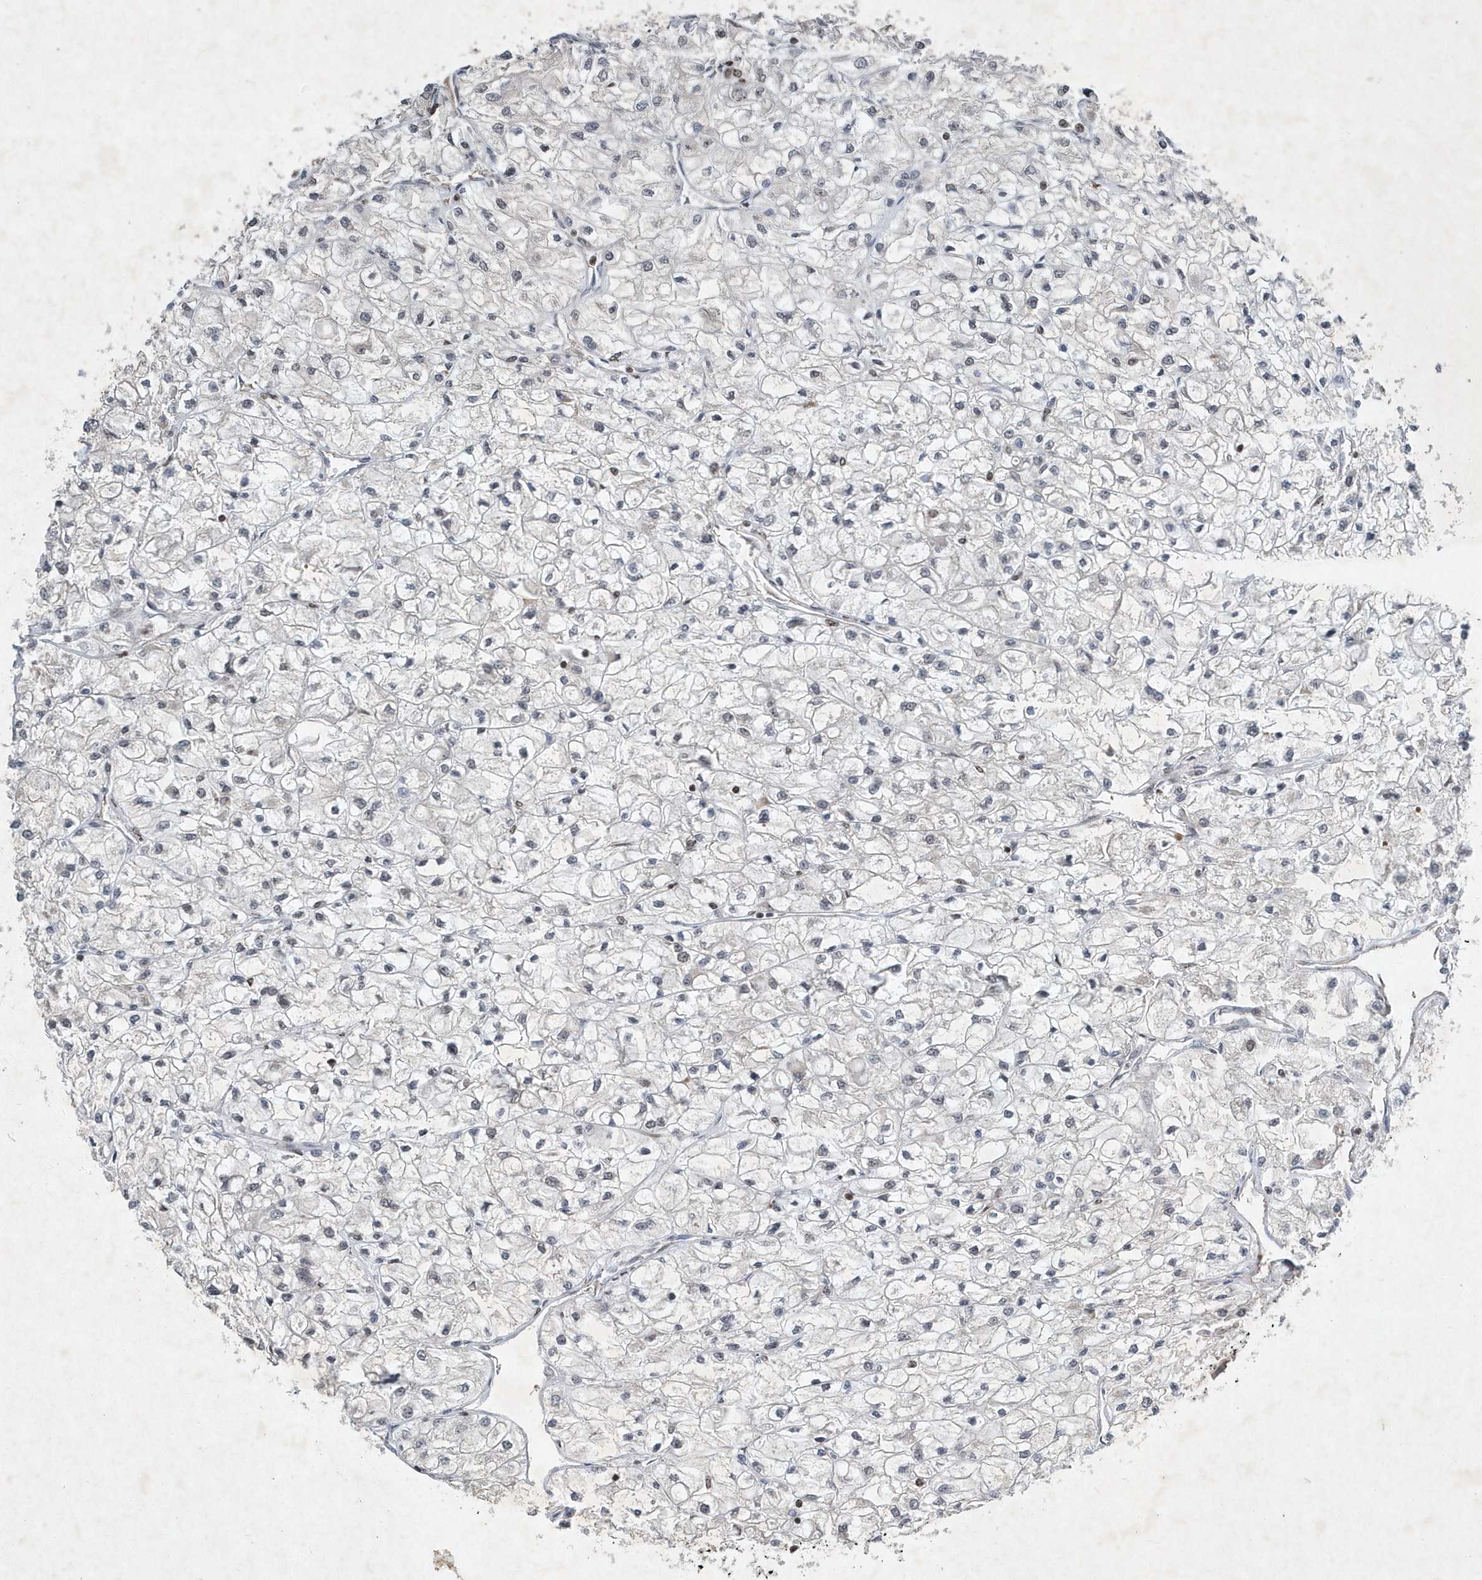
{"staining": {"intensity": "negative", "quantity": "none", "location": "none"}, "tissue": "renal cancer", "cell_type": "Tumor cells", "image_type": "cancer", "snomed": [{"axis": "morphology", "description": "Adenocarcinoma, NOS"}, {"axis": "topography", "description": "Kidney"}], "caption": "IHC micrograph of human renal adenocarcinoma stained for a protein (brown), which displays no staining in tumor cells. Brightfield microscopy of immunohistochemistry (IHC) stained with DAB (3,3'-diaminobenzidine) (brown) and hematoxylin (blue), captured at high magnification.", "gene": "QTRT2", "patient": {"sex": "male", "age": 80}}